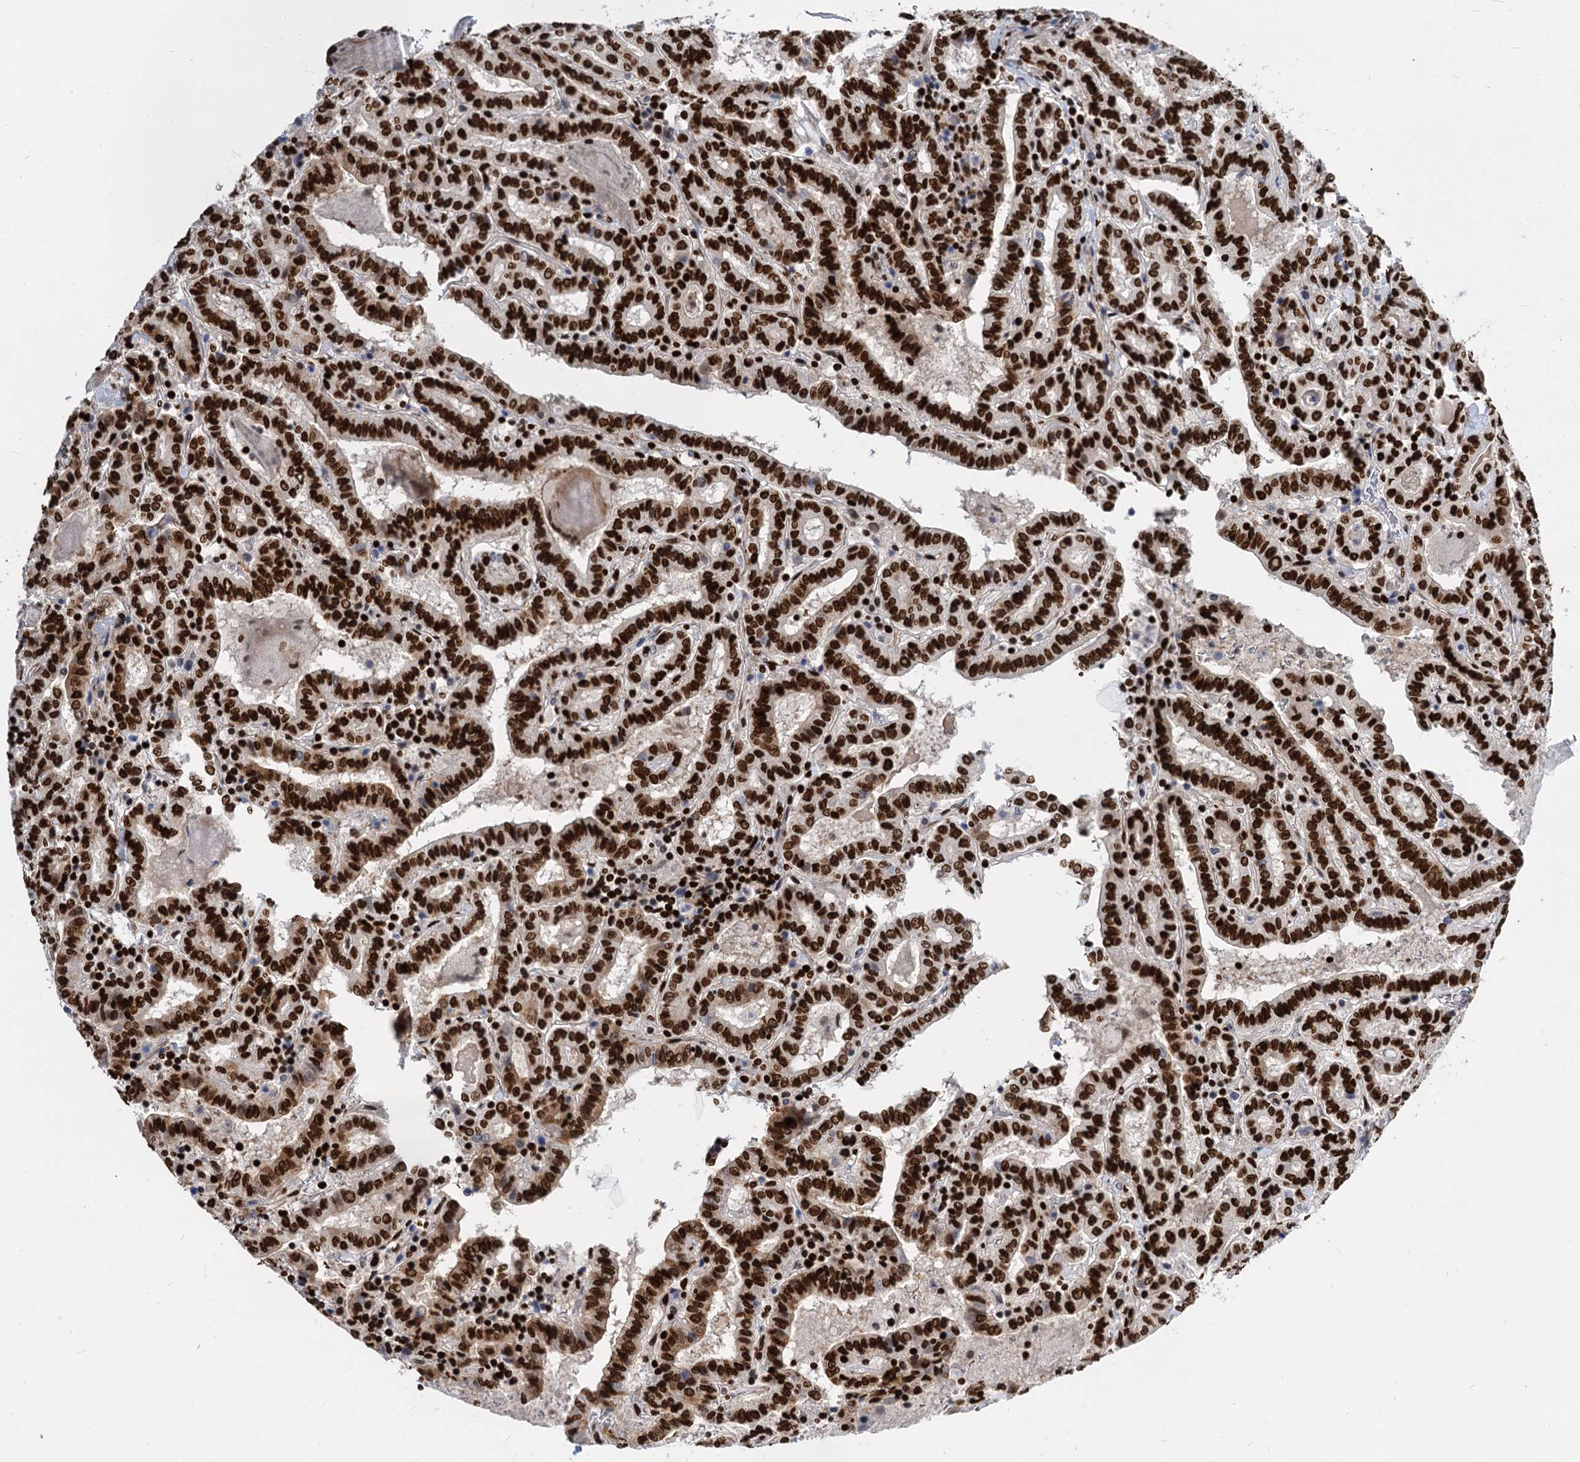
{"staining": {"intensity": "strong", "quantity": ">75%", "location": "nuclear"}, "tissue": "thyroid cancer", "cell_type": "Tumor cells", "image_type": "cancer", "snomed": [{"axis": "morphology", "description": "Papillary adenocarcinoma, NOS"}, {"axis": "topography", "description": "Thyroid gland"}], "caption": "High-power microscopy captured an IHC photomicrograph of thyroid cancer, revealing strong nuclear staining in about >75% of tumor cells. (Brightfield microscopy of DAB IHC at high magnification).", "gene": "MECP2", "patient": {"sex": "female", "age": 72}}